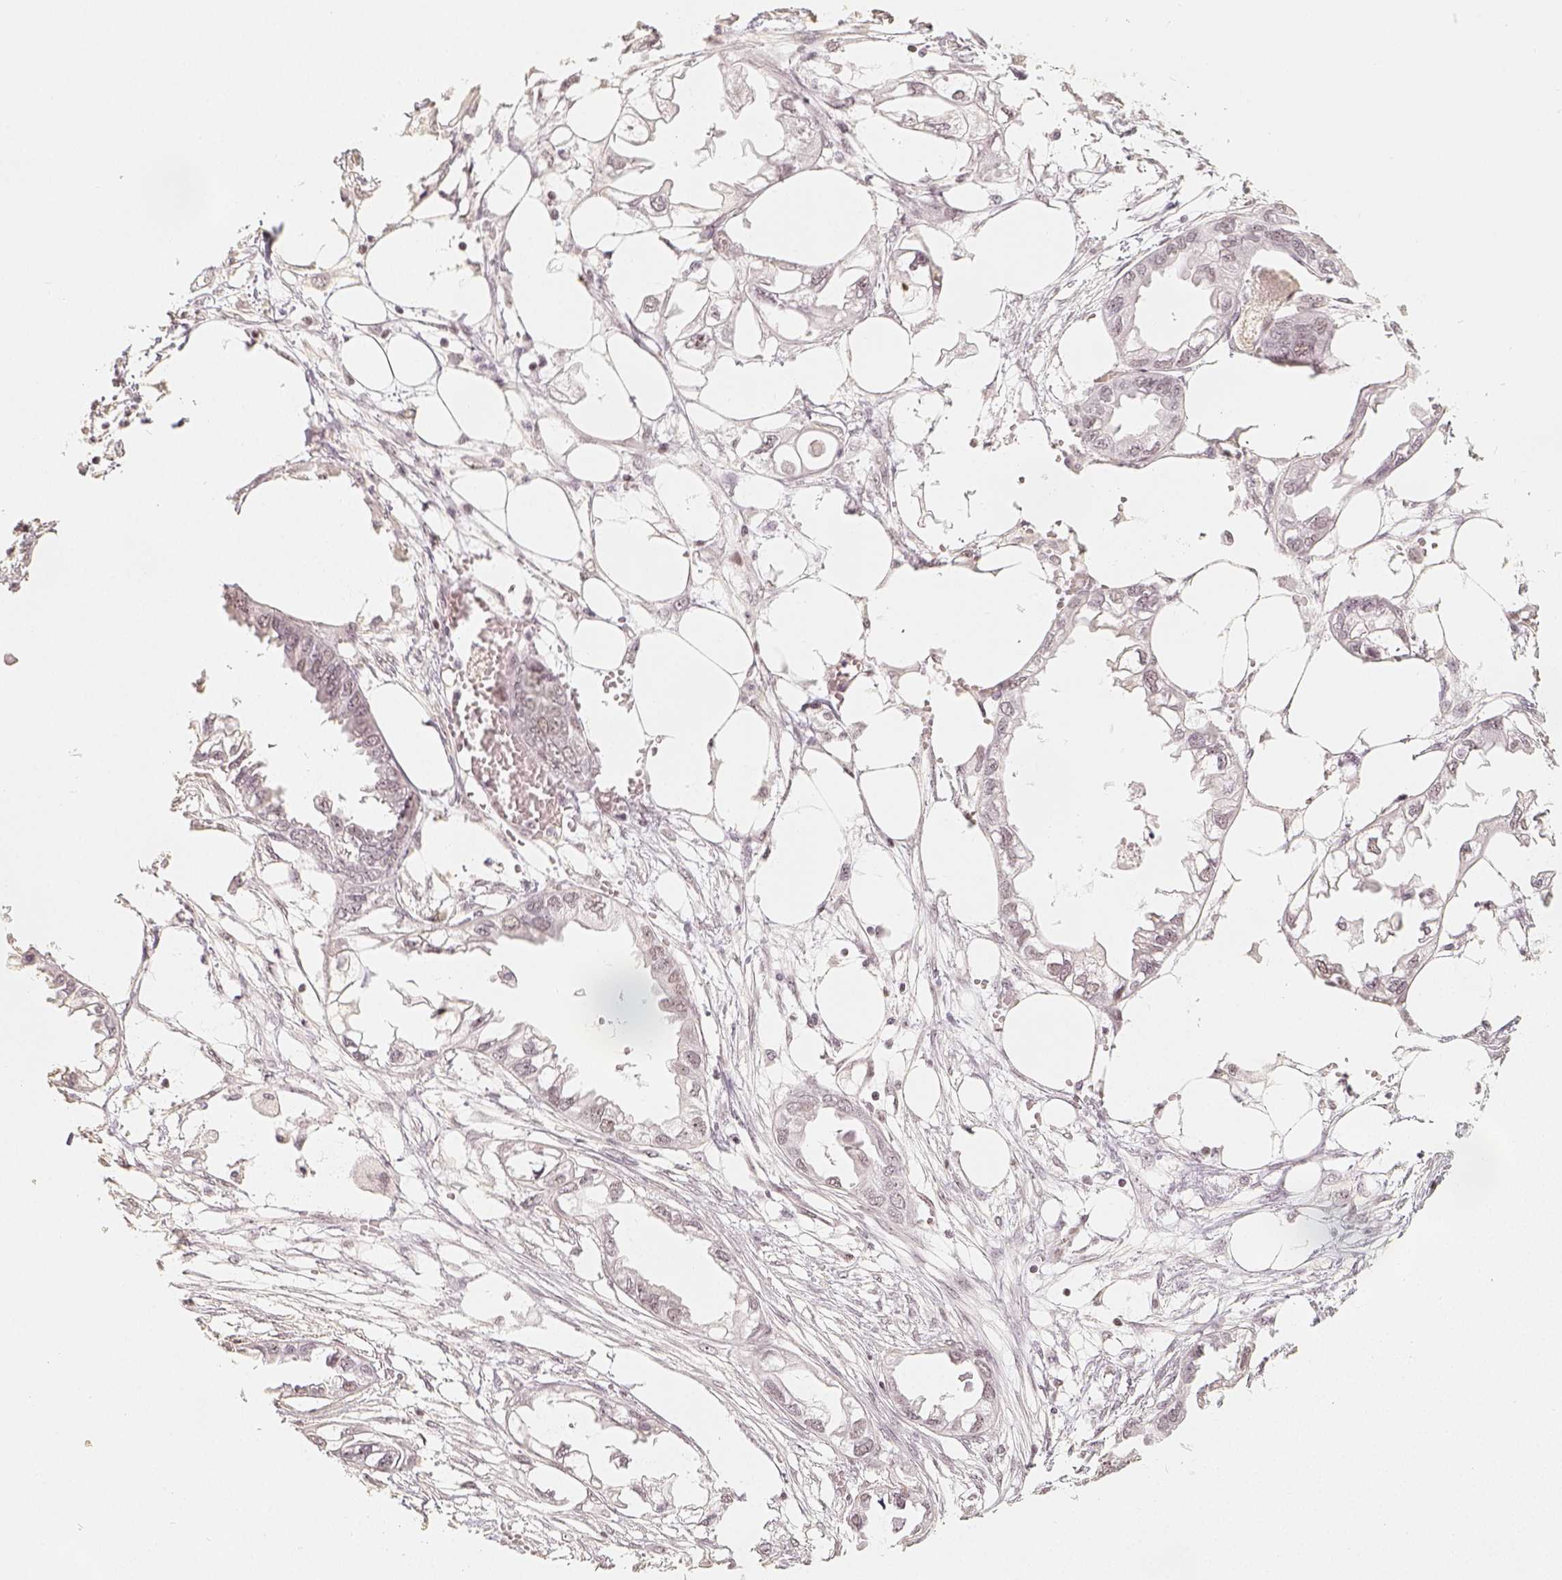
{"staining": {"intensity": "weak", "quantity": "25%-75%", "location": "nuclear"}, "tissue": "endometrial cancer", "cell_type": "Tumor cells", "image_type": "cancer", "snomed": [{"axis": "morphology", "description": "Adenocarcinoma, NOS"}, {"axis": "morphology", "description": "Adenocarcinoma, metastatic, NOS"}, {"axis": "topography", "description": "Adipose tissue"}, {"axis": "topography", "description": "Endometrium"}], "caption": "An IHC histopathology image of neoplastic tissue is shown. Protein staining in brown shows weak nuclear positivity in endometrial cancer (metastatic adenocarcinoma) within tumor cells. Nuclei are stained in blue.", "gene": "HDAC1", "patient": {"sex": "female", "age": 67}}